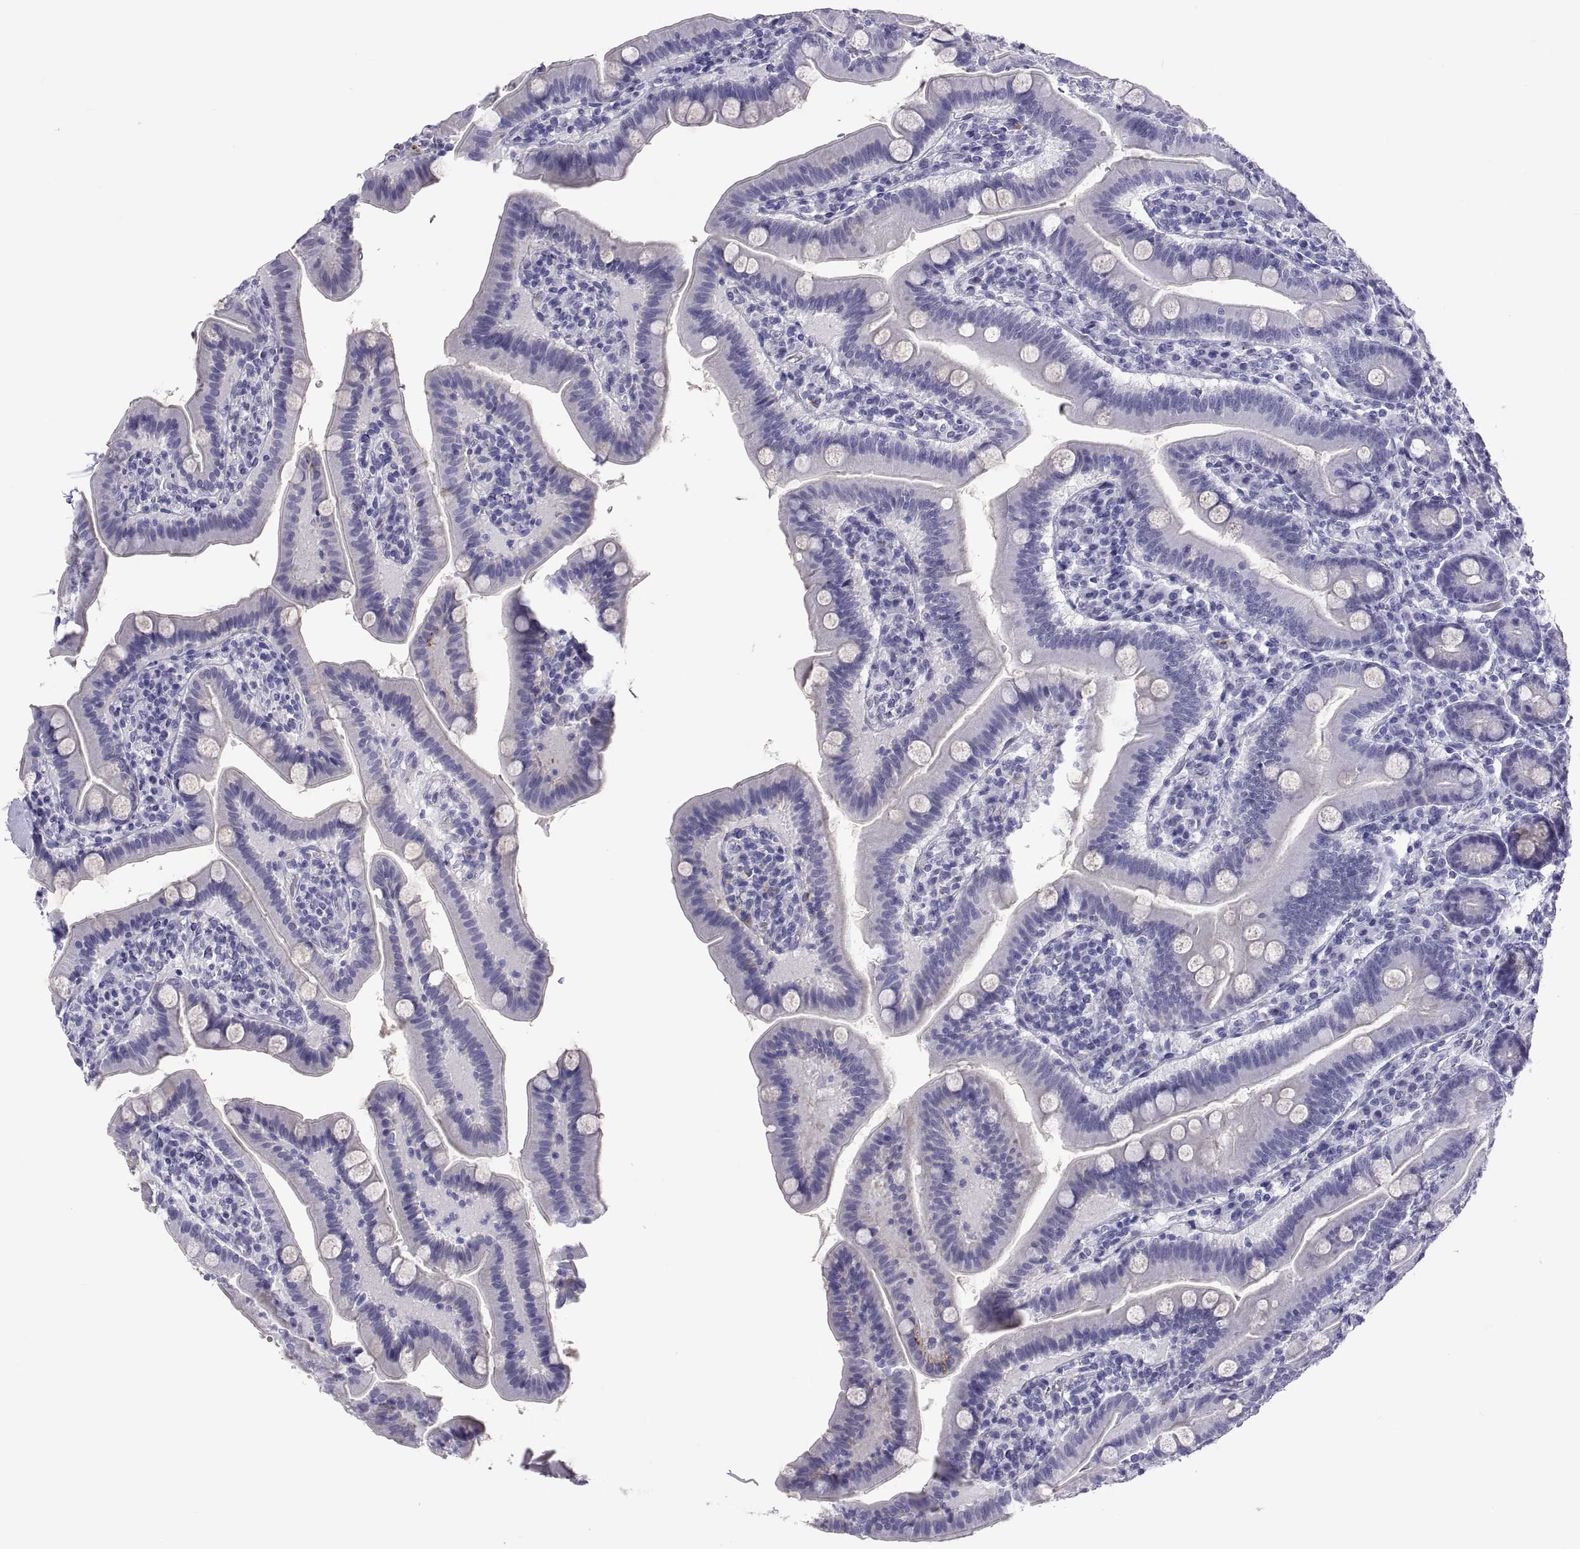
{"staining": {"intensity": "negative", "quantity": "none", "location": "none"}, "tissue": "small intestine", "cell_type": "Glandular cells", "image_type": "normal", "snomed": [{"axis": "morphology", "description": "Normal tissue, NOS"}, {"axis": "topography", "description": "Small intestine"}], "caption": "Immunohistochemical staining of unremarkable small intestine shows no significant positivity in glandular cells. (DAB (3,3'-diaminobenzidine) IHC, high magnification).", "gene": "QRICH2", "patient": {"sex": "male", "age": 66}}